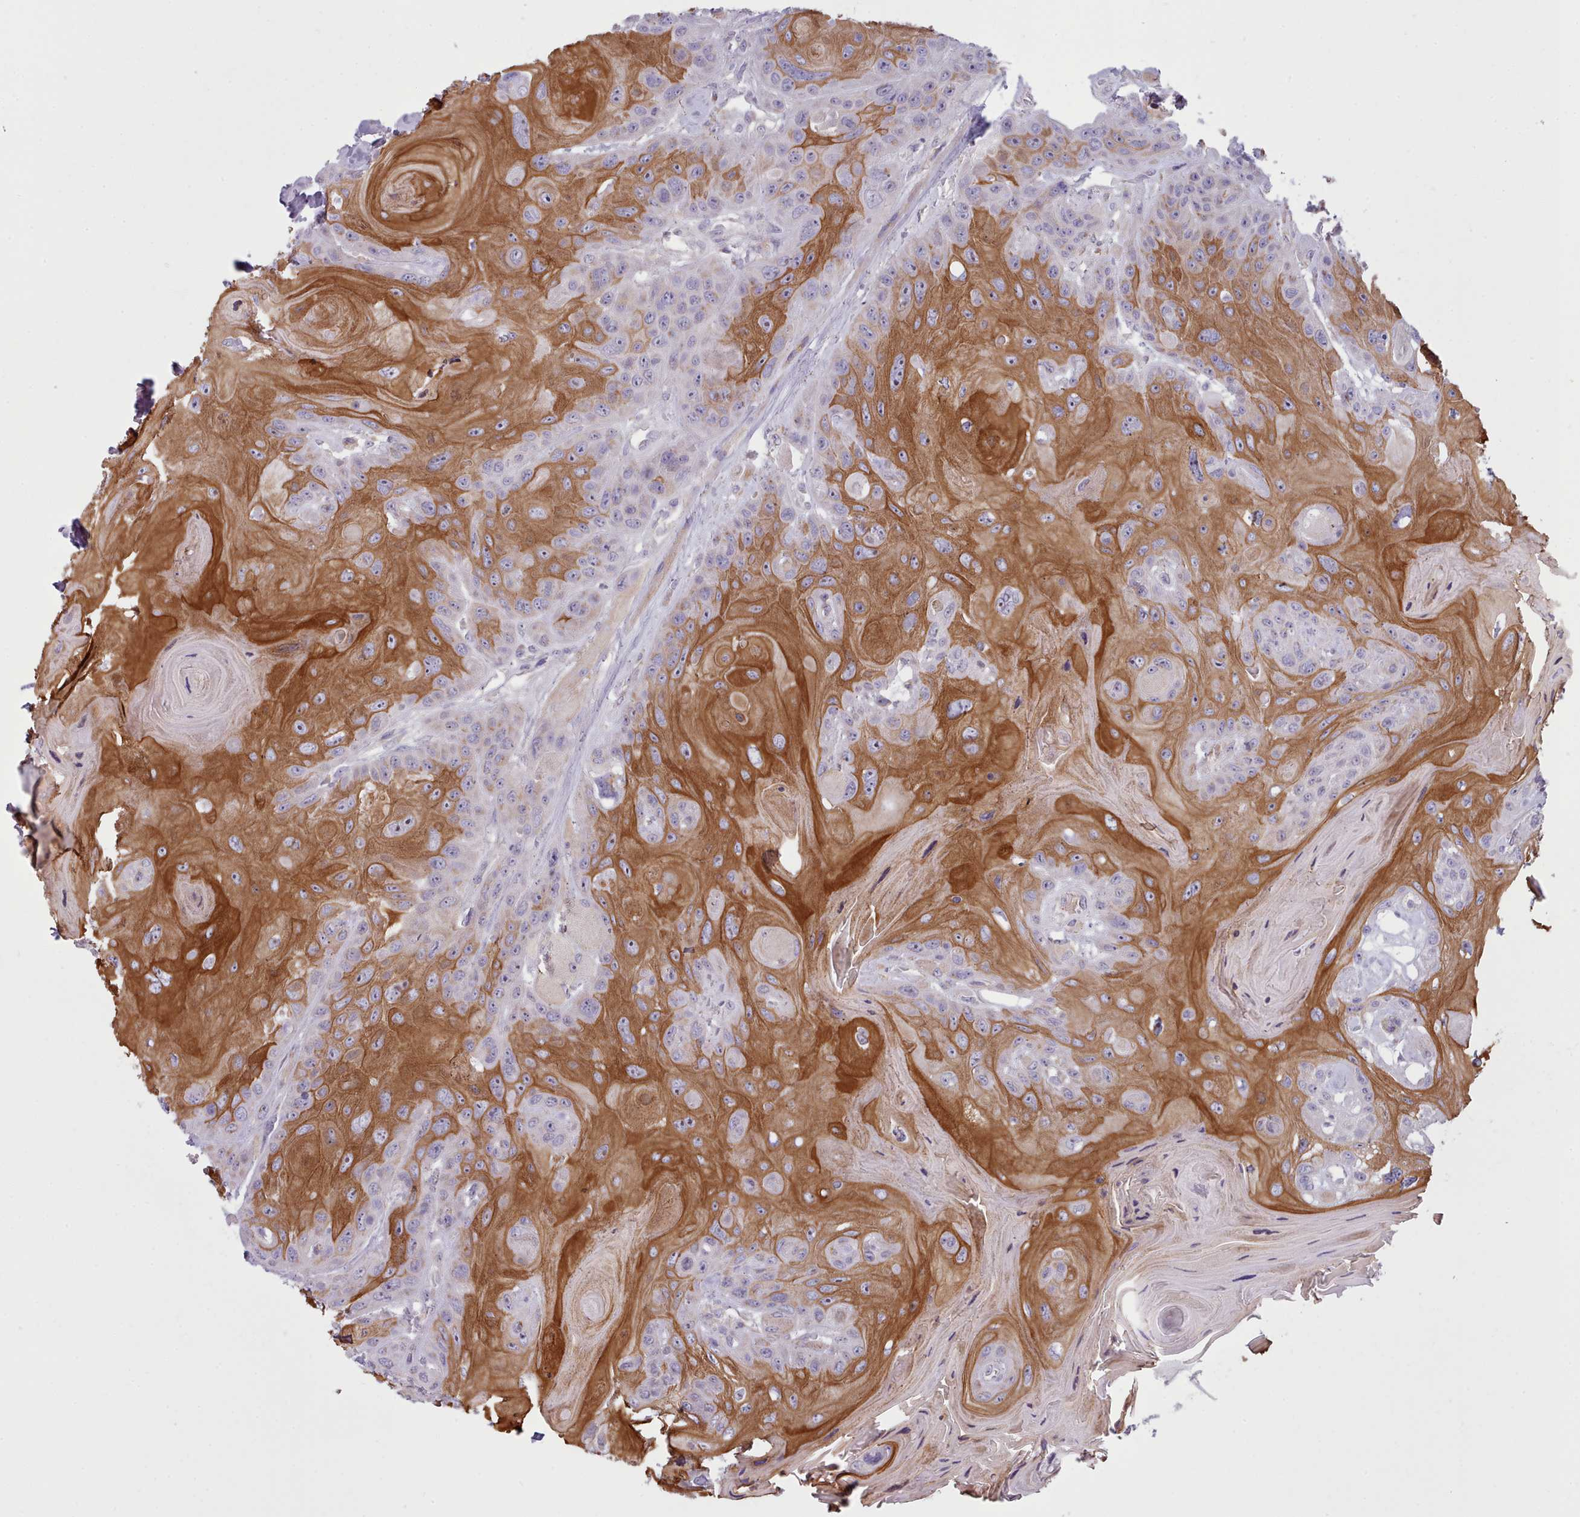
{"staining": {"intensity": "strong", "quantity": "25%-75%", "location": "cytoplasmic/membranous"}, "tissue": "head and neck cancer", "cell_type": "Tumor cells", "image_type": "cancer", "snomed": [{"axis": "morphology", "description": "Squamous cell carcinoma, NOS"}, {"axis": "topography", "description": "Head-Neck"}], "caption": "Protein staining of squamous cell carcinoma (head and neck) tissue exhibits strong cytoplasmic/membranous positivity in approximately 25%-75% of tumor cells. (DAB (3,3'-diaminobenzidine) = brown stain, brightfield microscopy at high magnification).", "gene": "SLC52A3", "patient": {"sex": "female", "age": 59}}